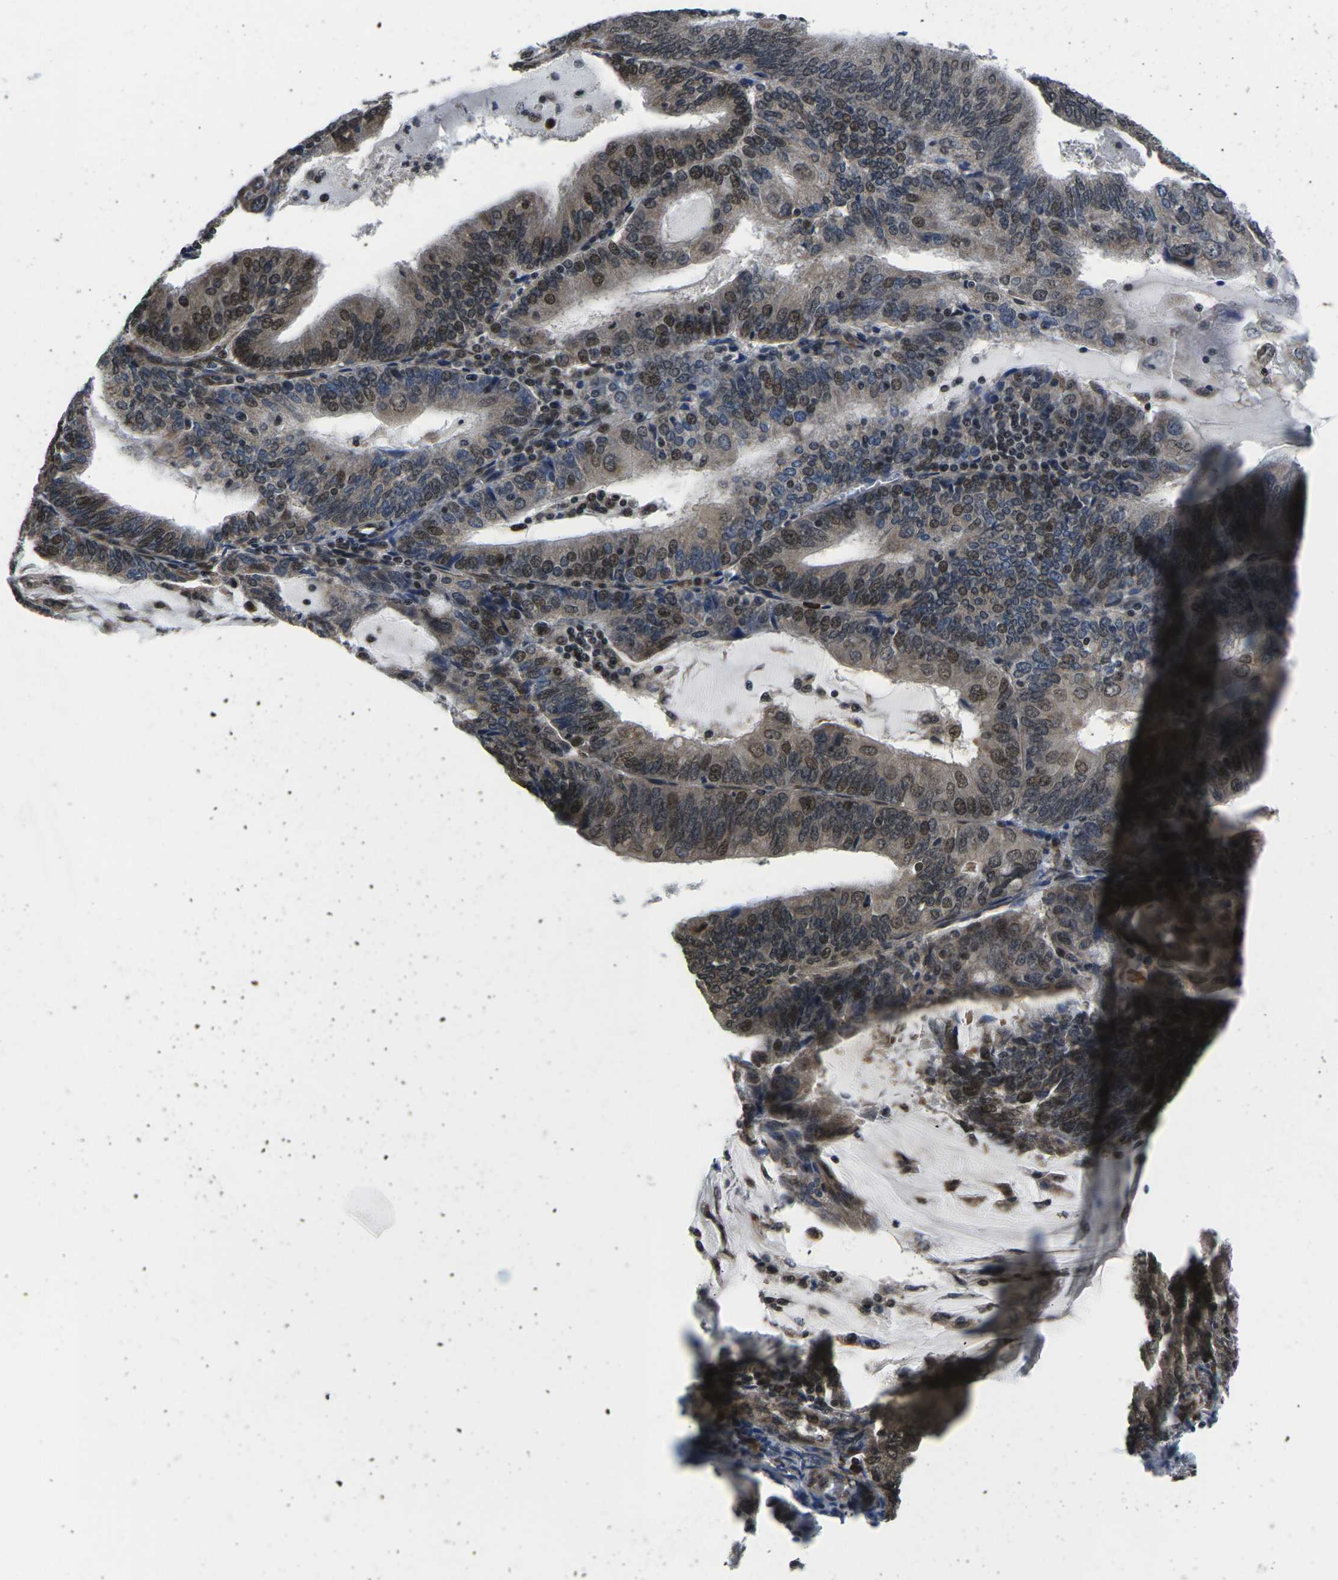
{"staining": {"intensity": "weak", "quantity": ">75%", "location": "cytoplasmic/membranous,nuclear"}, "tissue": "endometrial cancer", "cell_type": "Tumor cells", "image_type": "cancer", "snomed": [{"axis": "morphology", "description": "Adenocarcinoma, NOS"}, {"axis": "topography", "description": "Endometrium"}], "caption": "Tumor cells demonstrate weak cytoplasmic/membranous and nuclear expression in approximately >75% of cells in adenocarcinoma (endometrial).", "gene": "CCNE1", "patient": {"sex": "female", "age": 81}}